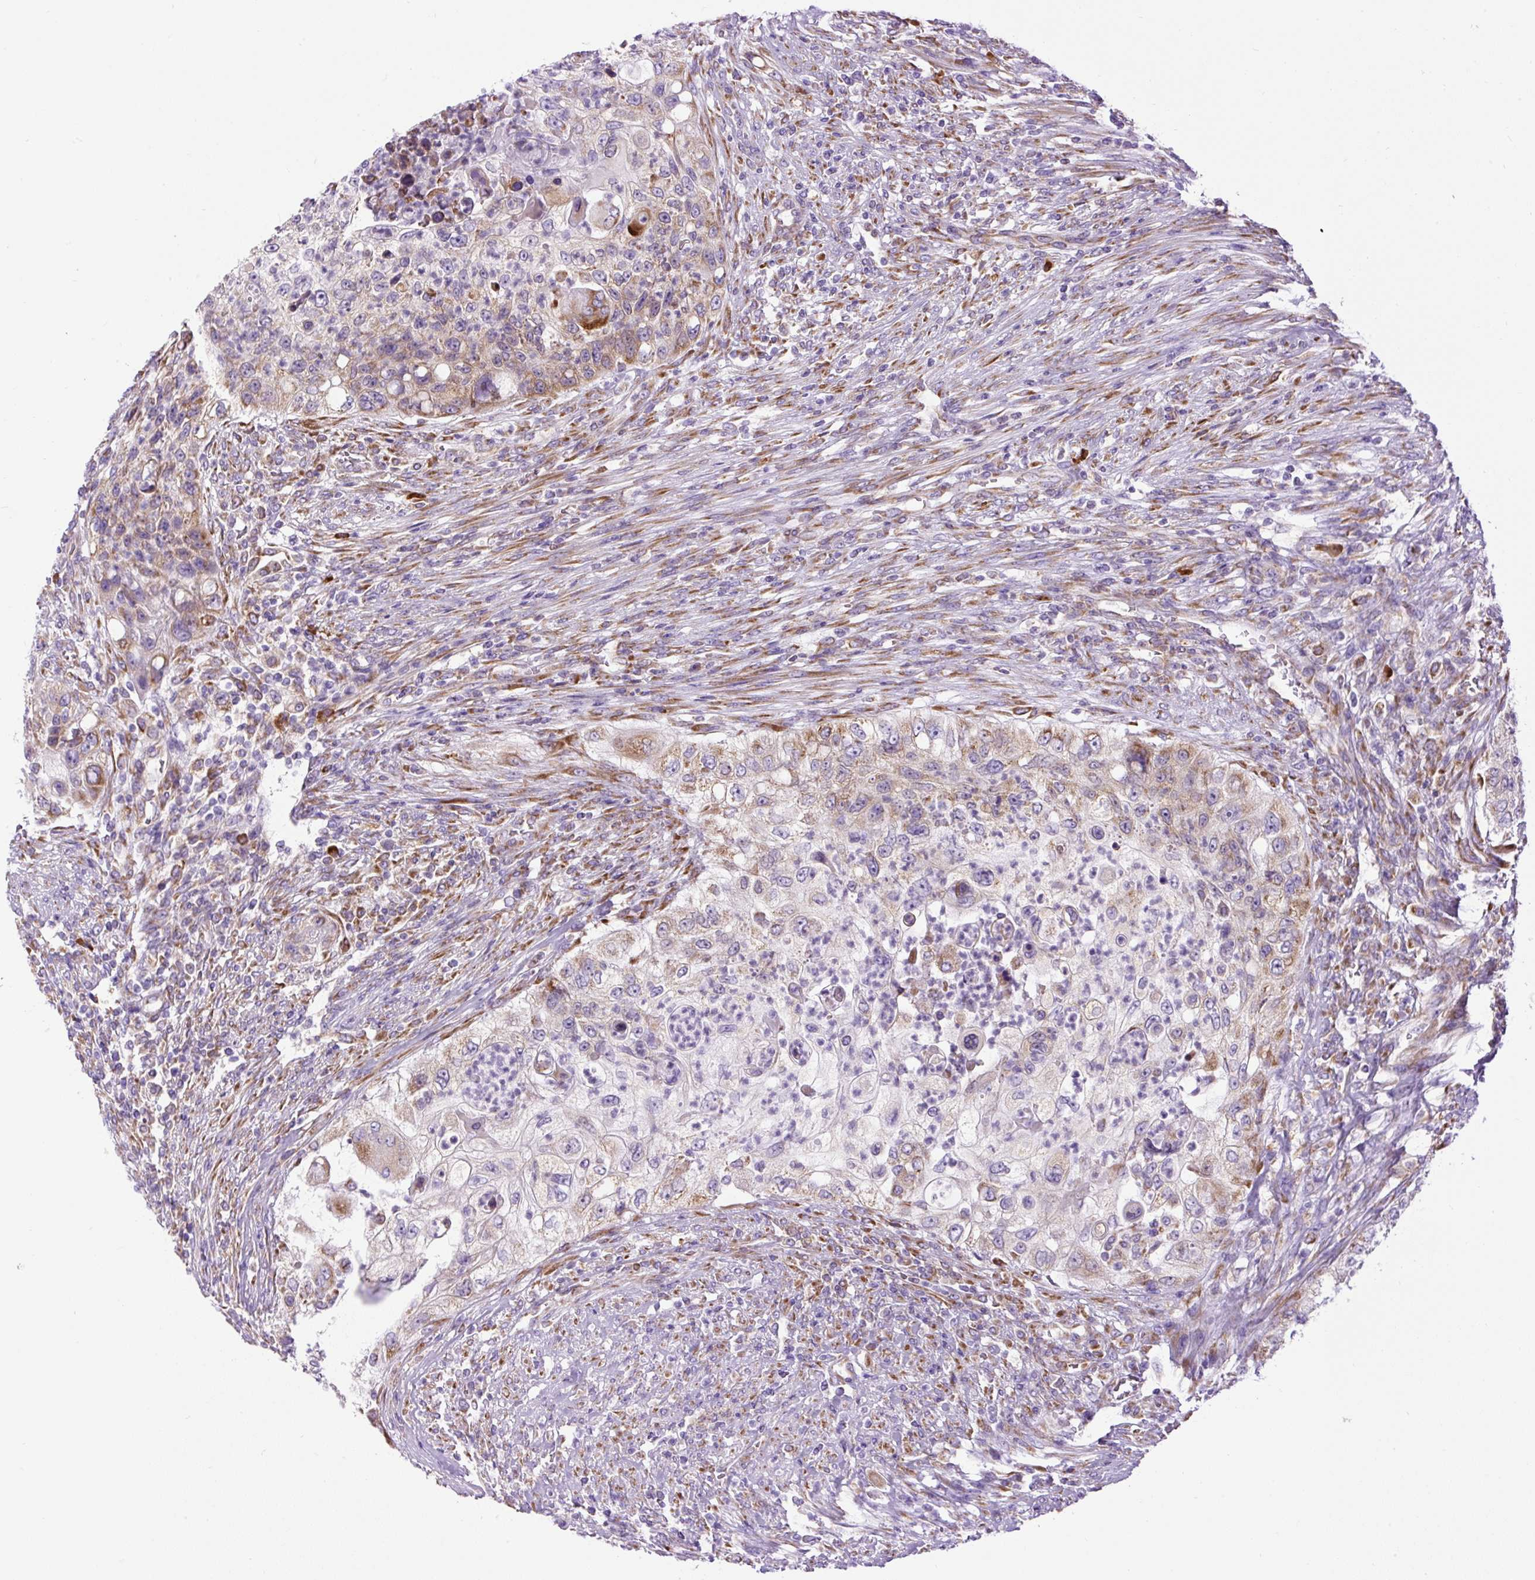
{"staining": {"intensity": "moderate", "quantity": "25%-75%", "location": "cytoplasmic/membranous"}, "tissue": "urothelial cancer", "cell_type": "Tumor cells", "image_type": "cancer", "snomed": [{"axis": "morphology", "description": "Urothelial carcinoma, High grade"}, {"axis": "topography", "description": "Urinary bladder"}], "caption": "Moderate cytoplasmic/membranous staining for a protein is appreciated in approximately 25%-75% of tumor cells of urothelial carcinoma (high-grade) using immunohistochemistry.", "gene": "DDOST", "patient": {"sex": "female", "age": 60}}